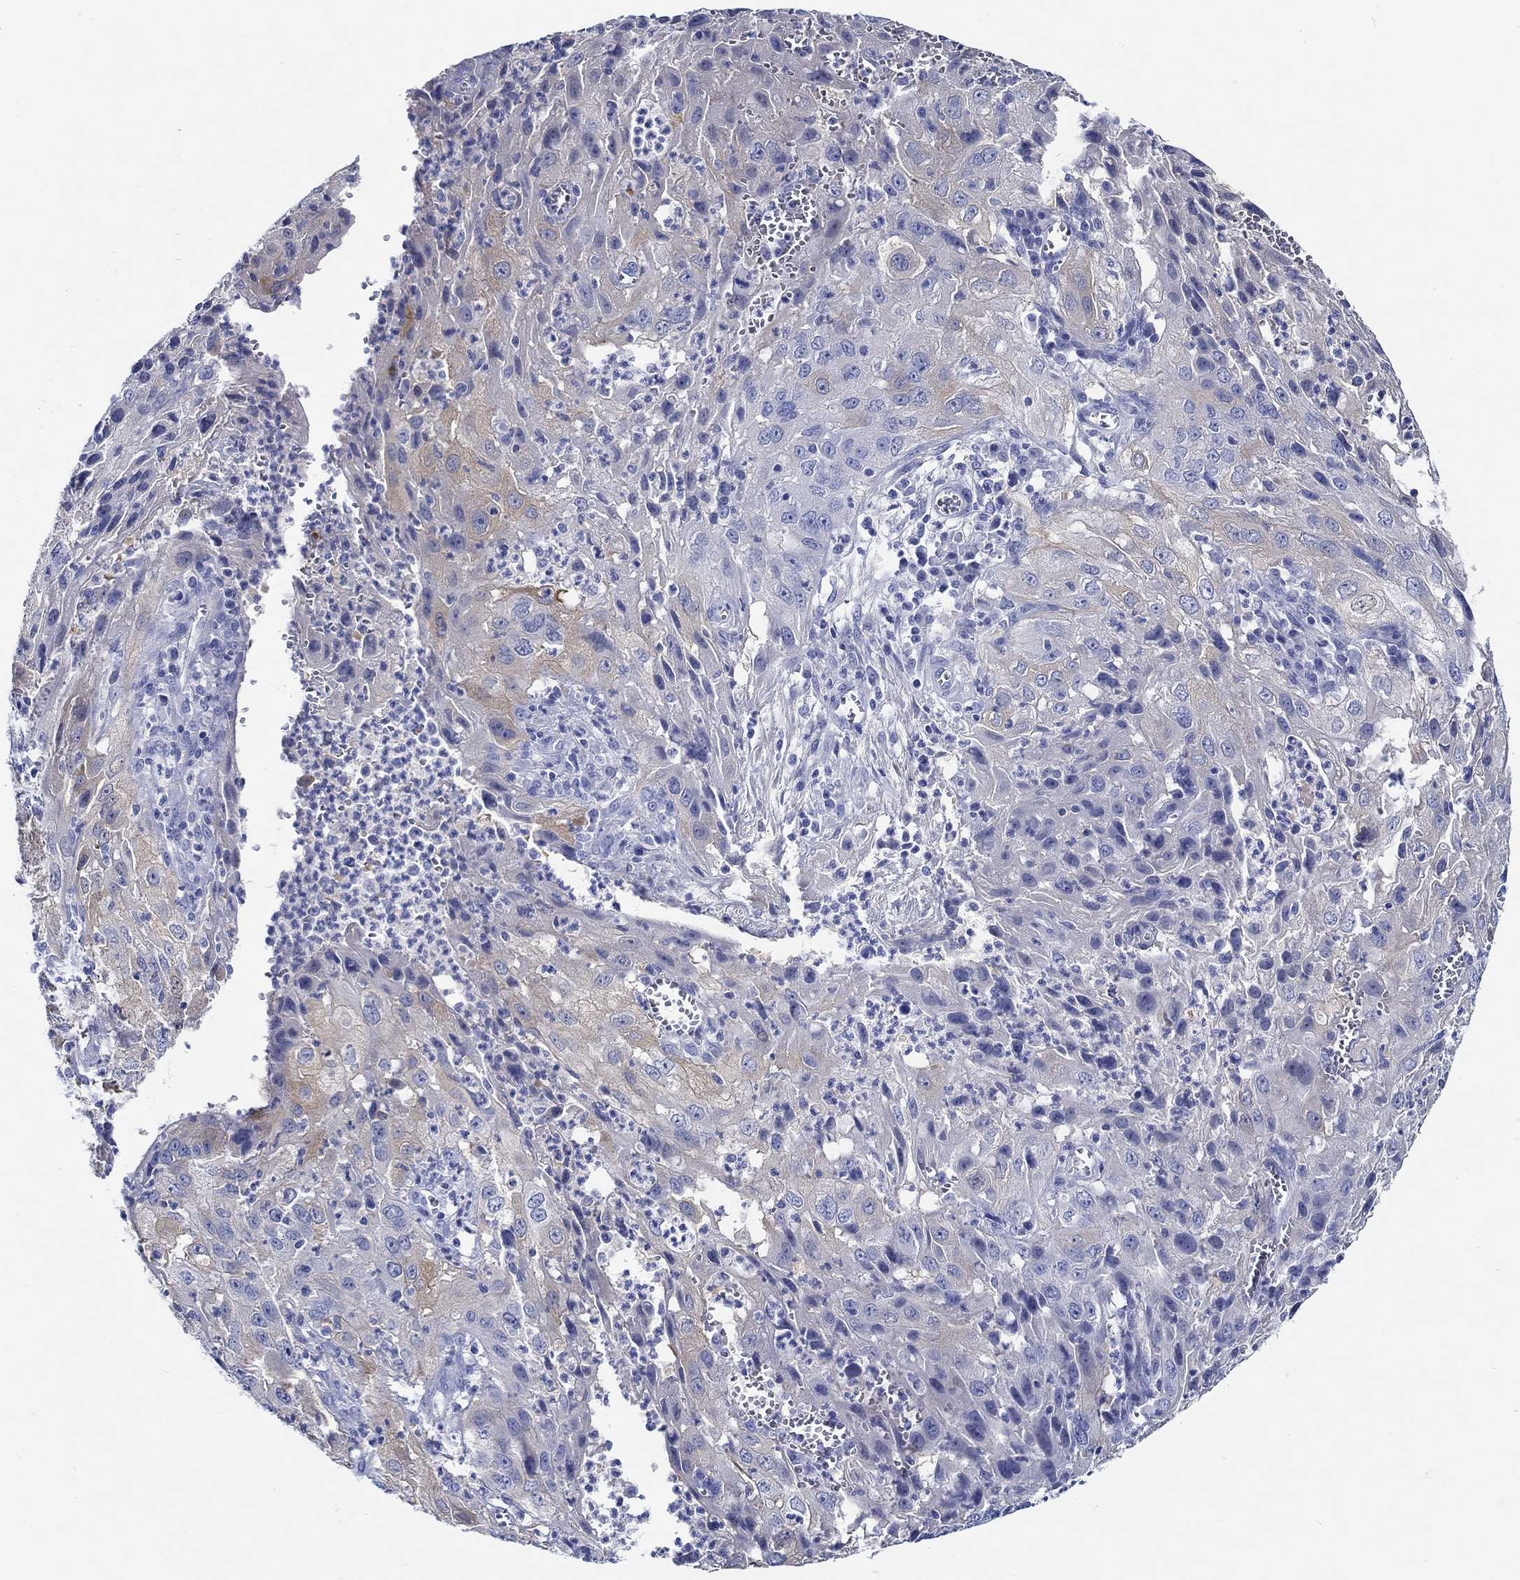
{"staining": {"intensity": "moderate", "quantity": "<25%", "location": "cytoplasmic/membranous"}, "tissue": "cervical cancer", "cell_type": "Tumor cells", "image_type": "cancer", "snomed": [{"axis": "morphology", "description": "Squamous cell carcinoma, NOS"}, {"axis": "topography", "description": "Cervix"}], "caption": "IHC (DAB) staining of cervical squamous cell carcinoma demonstrates moderate cytoplasmic/membranous protein positivity in approximately <25% of tumor cells.", "gene": "FBXO2", "patient": {"sex": "female", "age": 32}}